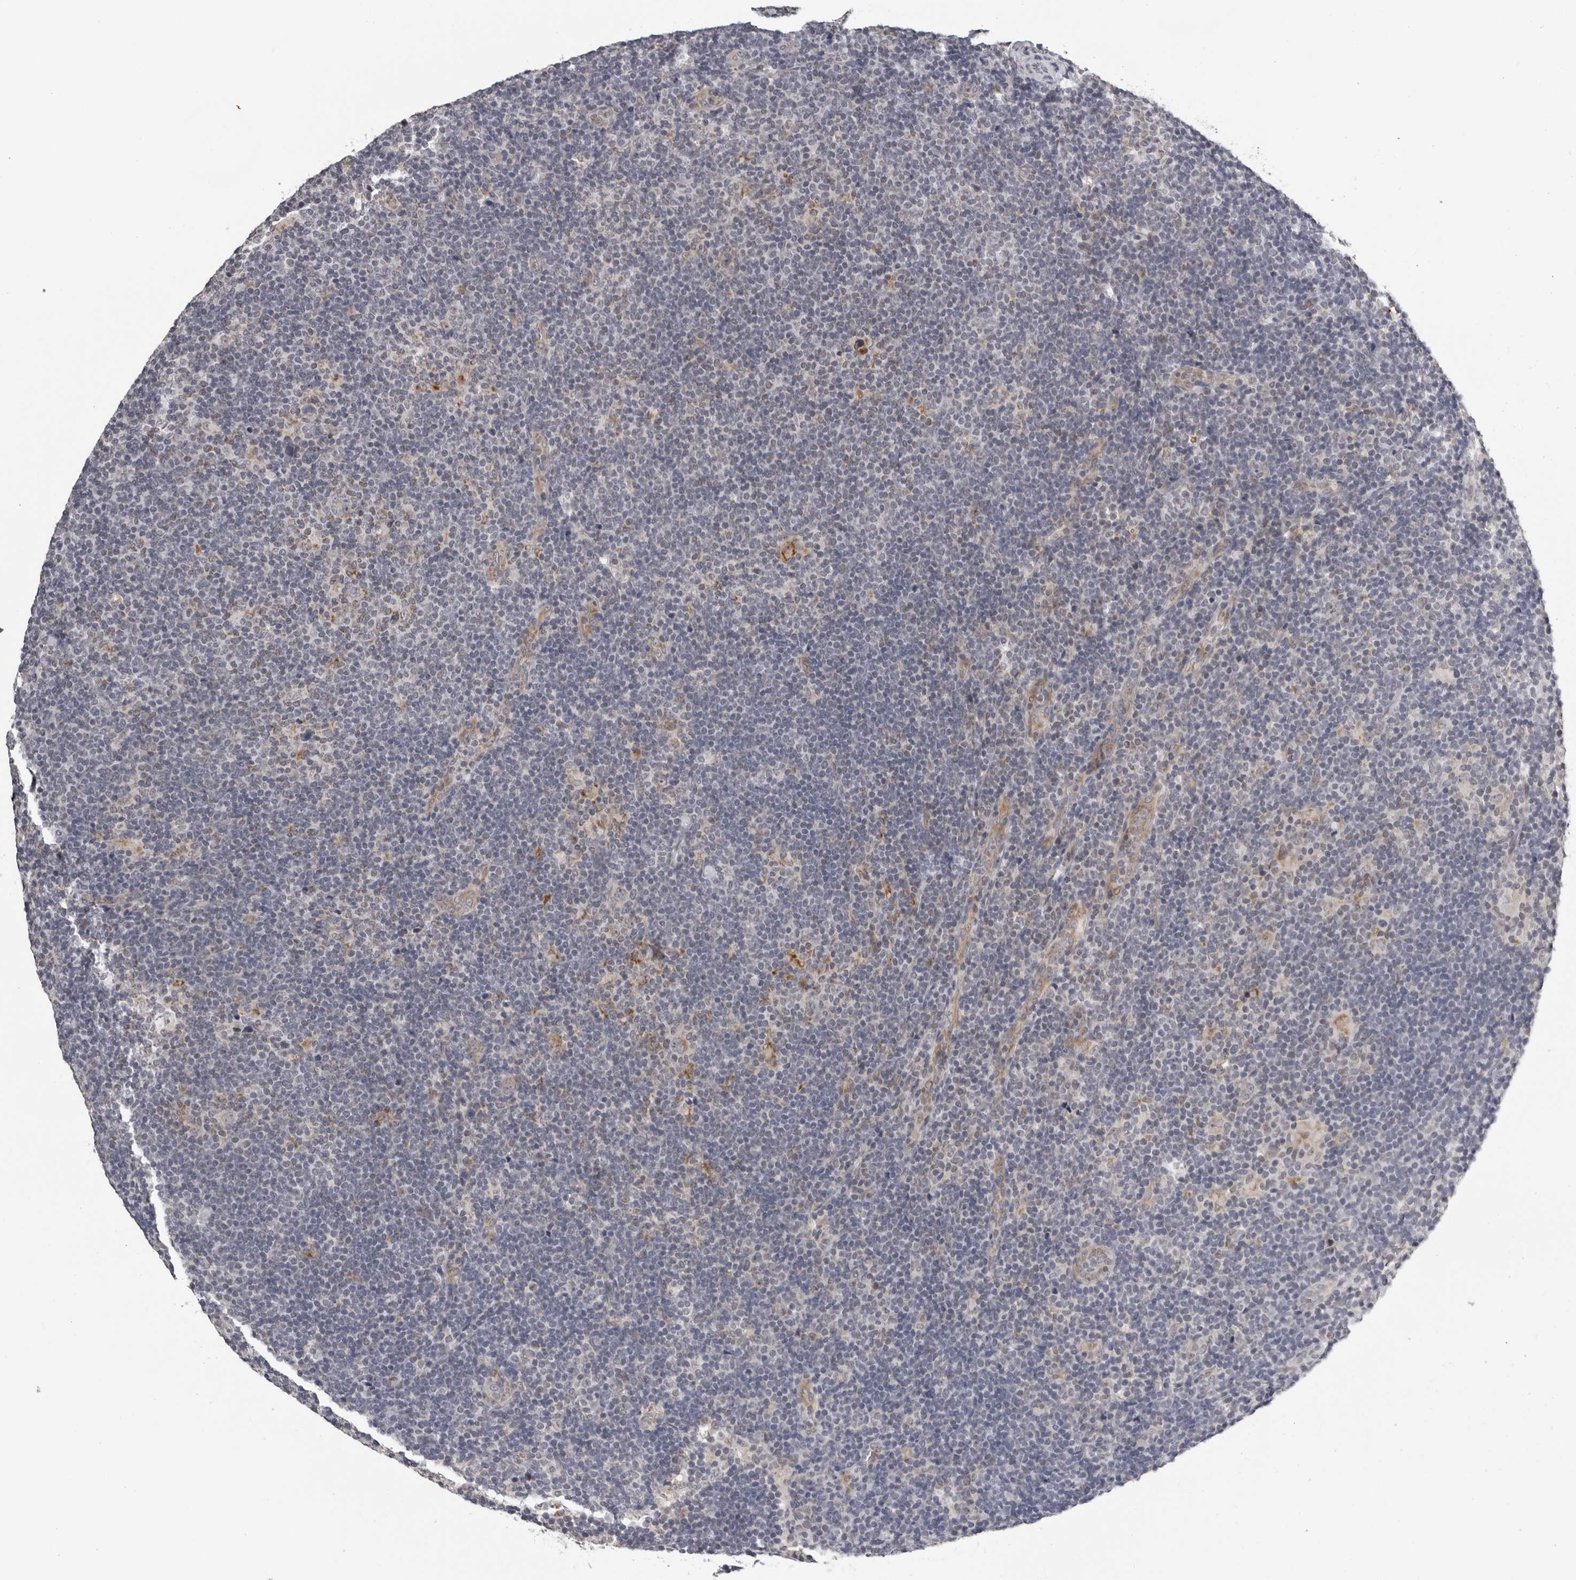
{"staining": {"intensity": "negative", "quantity": "none", "location": "none"}, "tissue": "lymphoma", "cell_type": "Tumor cells", "image_type": "cancer", "snomed": [{"axis": "morphology", "description": "Hodgkin's disease, NOS"}, {"axis": "topography", "description": "Lymph node"}], "caption": "The immunohistochemistry (IHC) image has no significant staining in tumor cells of lymphoma tissue.", "gene": "CPT2", "patient": {"sex": "female", "age": 57}}